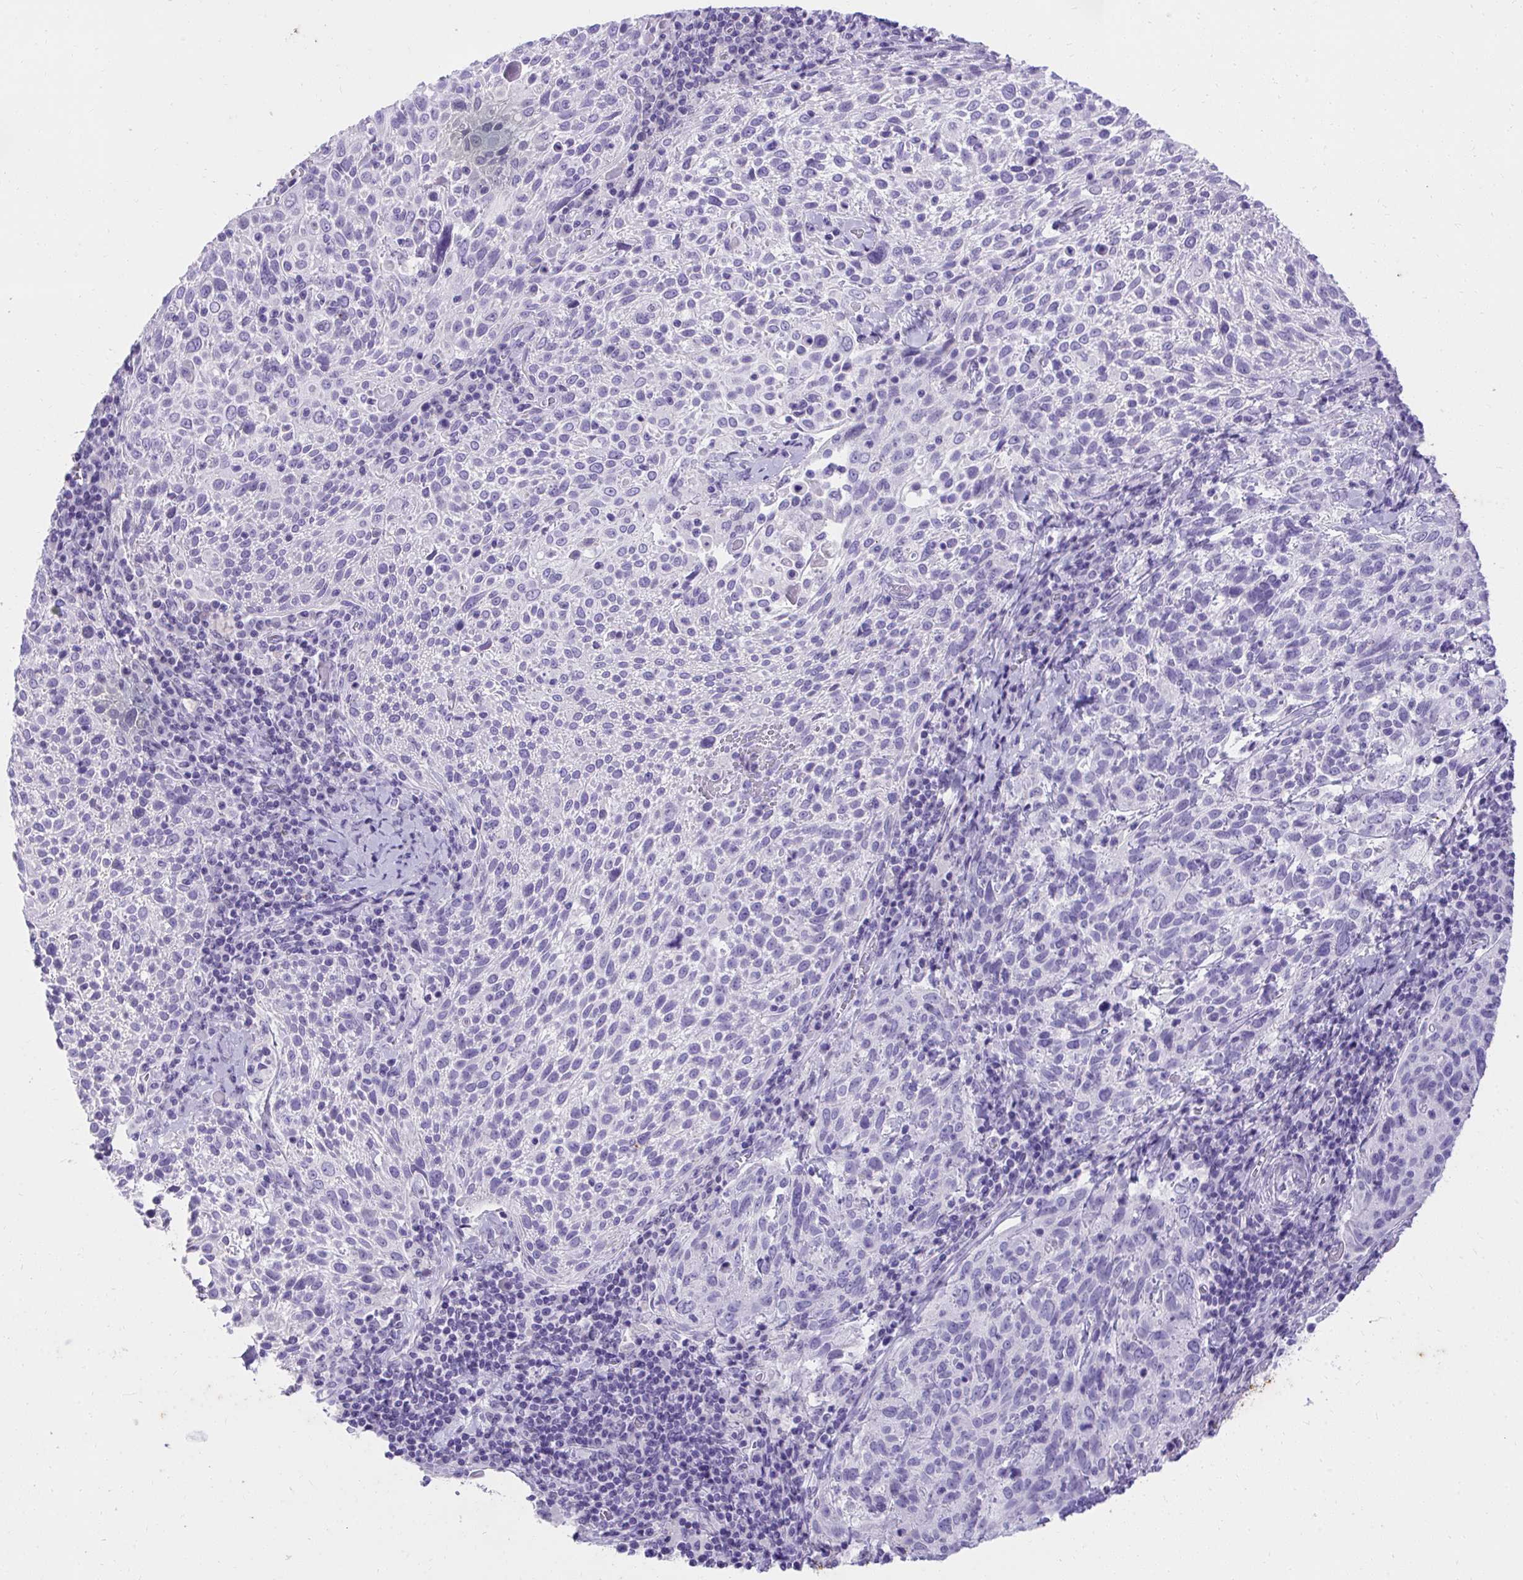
{"staining": {"intensity": "negative", "quantity": "none", "location": "none"}, "tissue": "cervical cancer", "cell_type": "Tumor cells", "image_type": "cancer", "snomed": [{"axis": "morphology", "description": "Squamous cell carcinoma, NOS"}, {"axis": "topography", "description": "Cervix"}], "caption": "This histopathology image is of cervical cancer (squamous cell carcinoma) stained with immunohistochemistry (IHC) to label a protein in brown with the nuclei are counter-stained blue. There is no expression in tumor cells.", "gene": "KLK1", "patient": {"sex": "female", "age": 61}}